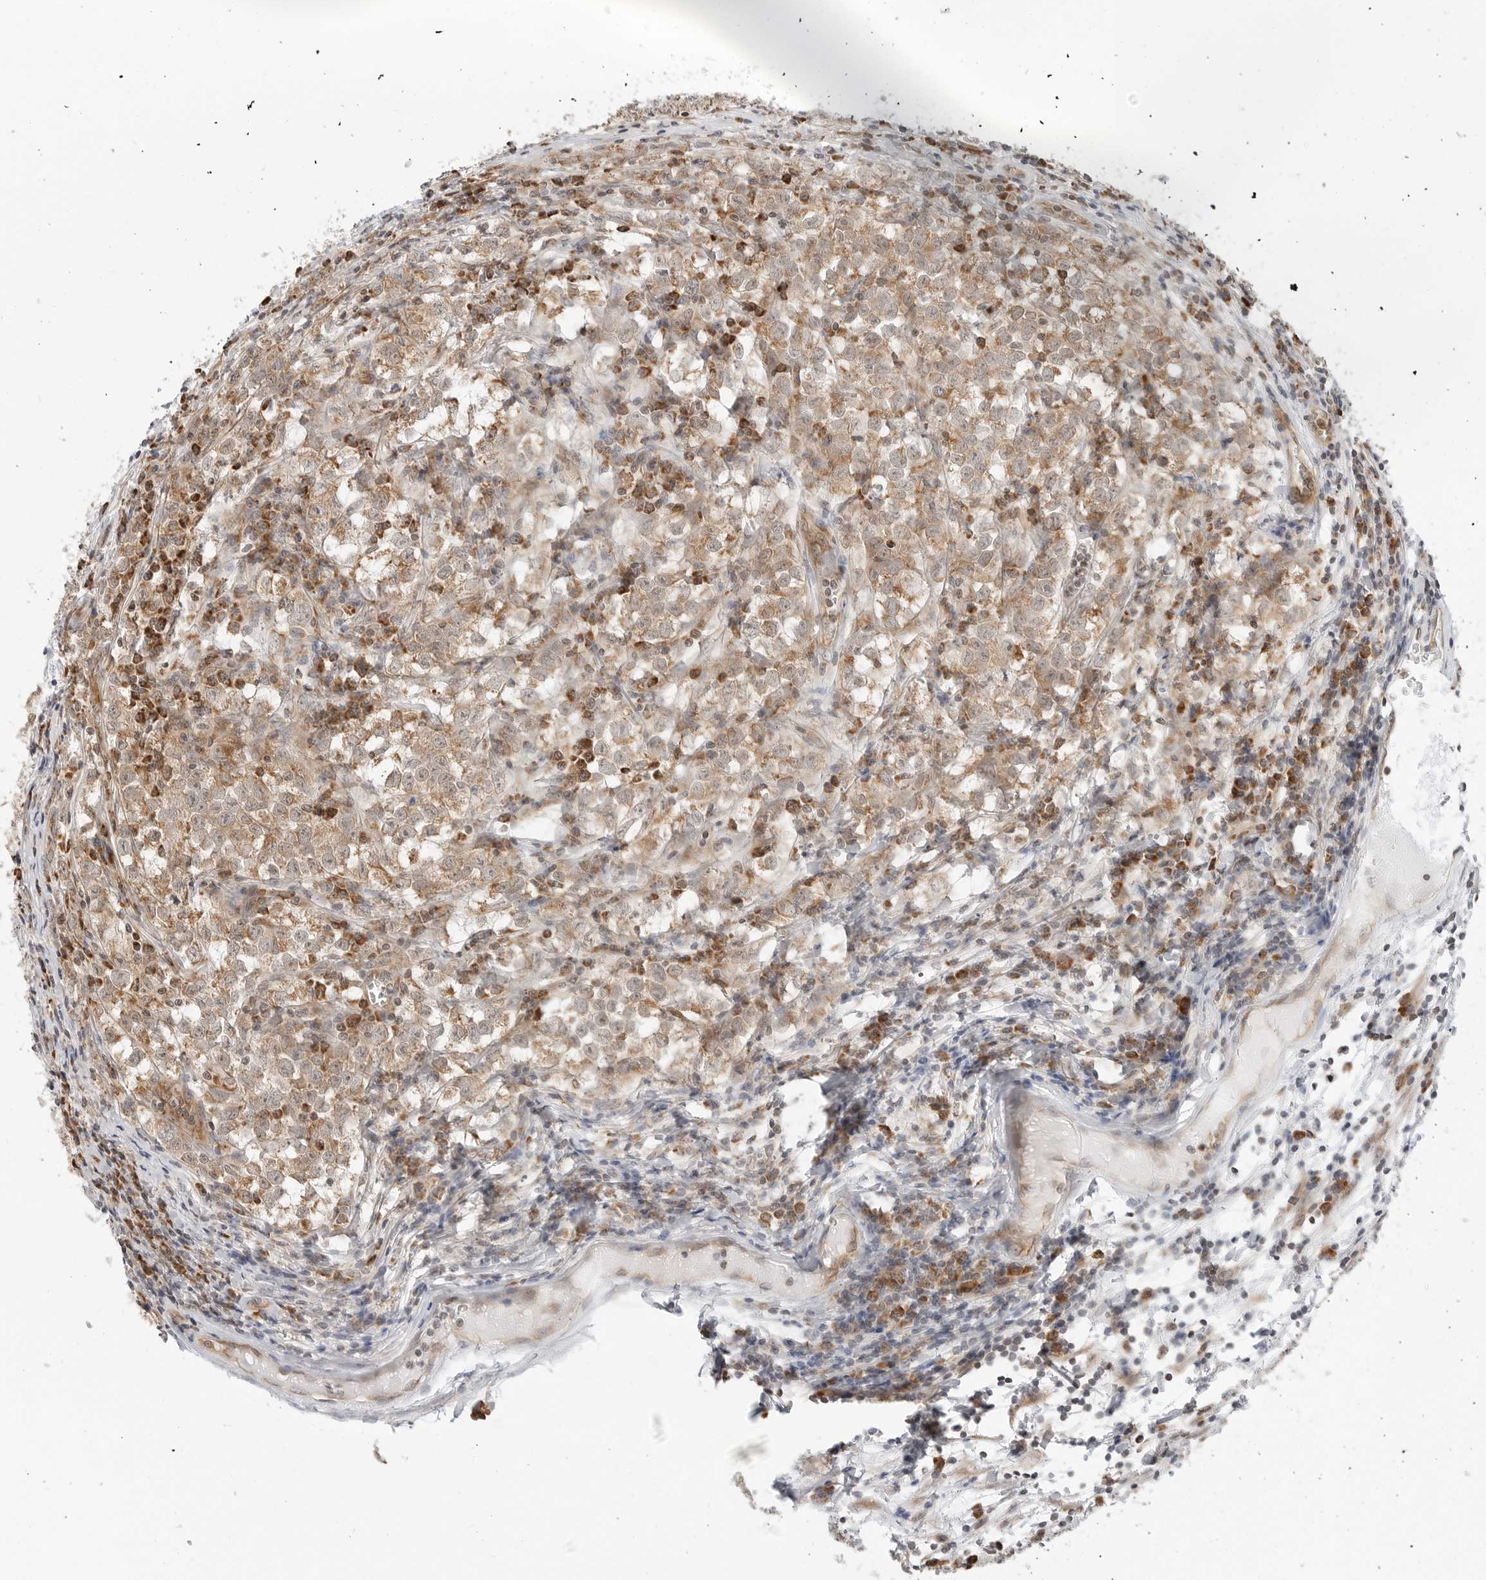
{"staining": {"intensity": "moderate", "quantity": ">75%", "location": "cytoplasmic/membranous"}, "tissue": "testis cancer", "cell_type": "Tumor cells", "image_type": "cancer", "snomed": [{"axis": "morphology", "description": "Seminoma, NOS"}, {"axis": "morphology", "description": "Carcinoma, Embryonal, NOS"}, {"axis": "topography", "description": "Testis"}], "caption": "This is a photomicrograph of IHC staining of testis cancer, which shows moderate staining in the cytoplasmic/membranous of tumor cells.", "gene": "POLR3GL", "patient": {"sex": "male", "age": 43}}